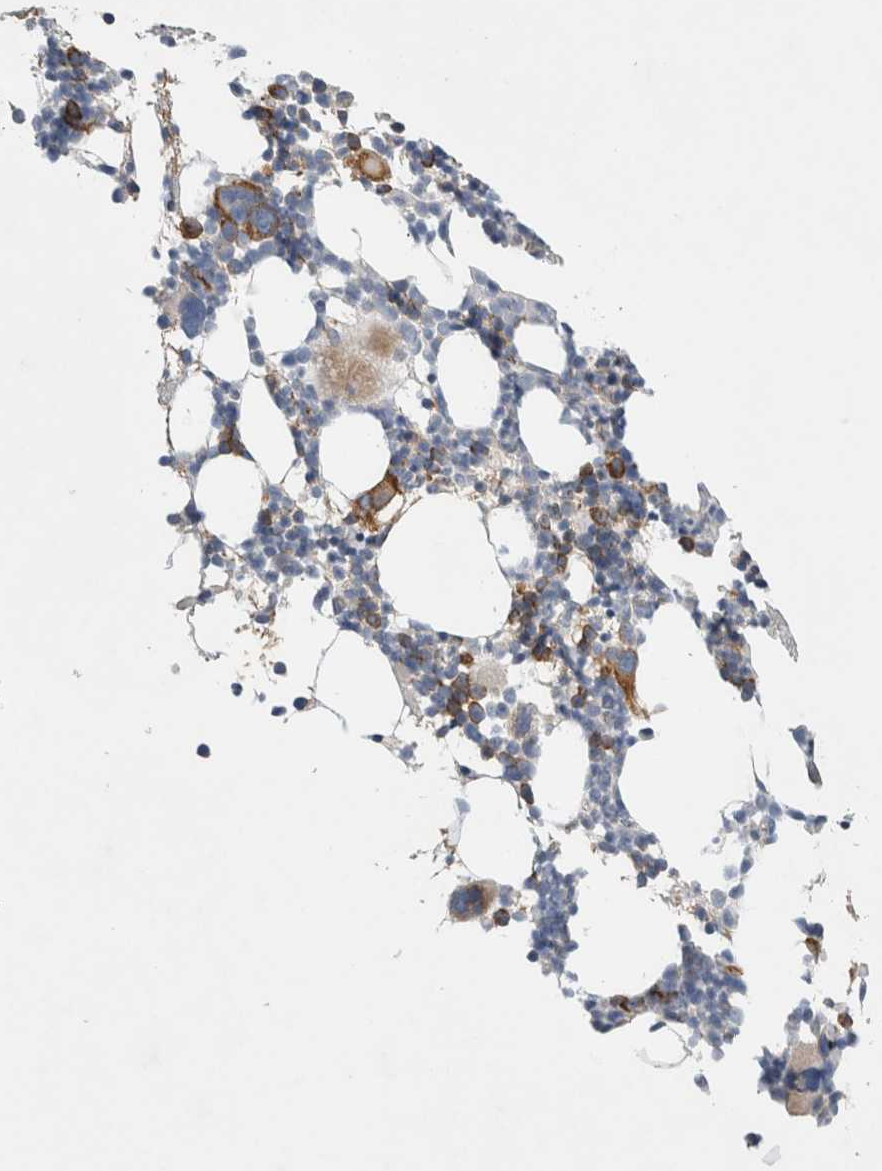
{"staining": {"intensity": "moderate", "quantity": "<25%", "location": "cytoplasmic/membranous"}, "tissue": "bone marrow", "cell_type": "Hematopoietic cells", "image_type": "normal", "snomed": [{"axis": "morphology", "description": "Normal tissue, NOS"}, {"axis": "morphology", "description": "Inflammation, NOS"}, {"axis": "topography", "description": "Bone marrow"}], "caption": "Benign bone marrow was stained to show a protein in brown. There is low levels of moderate cytoplasmic/membranous expression in approximately <25% of hematopoietic cells. The protein is stained brown, and the nuclei are stained in blue (DAB IHC with brightfield microscopy, high magnification).", "gene": "ZNF23", "patient": {"sex": "male", "age": 78}}